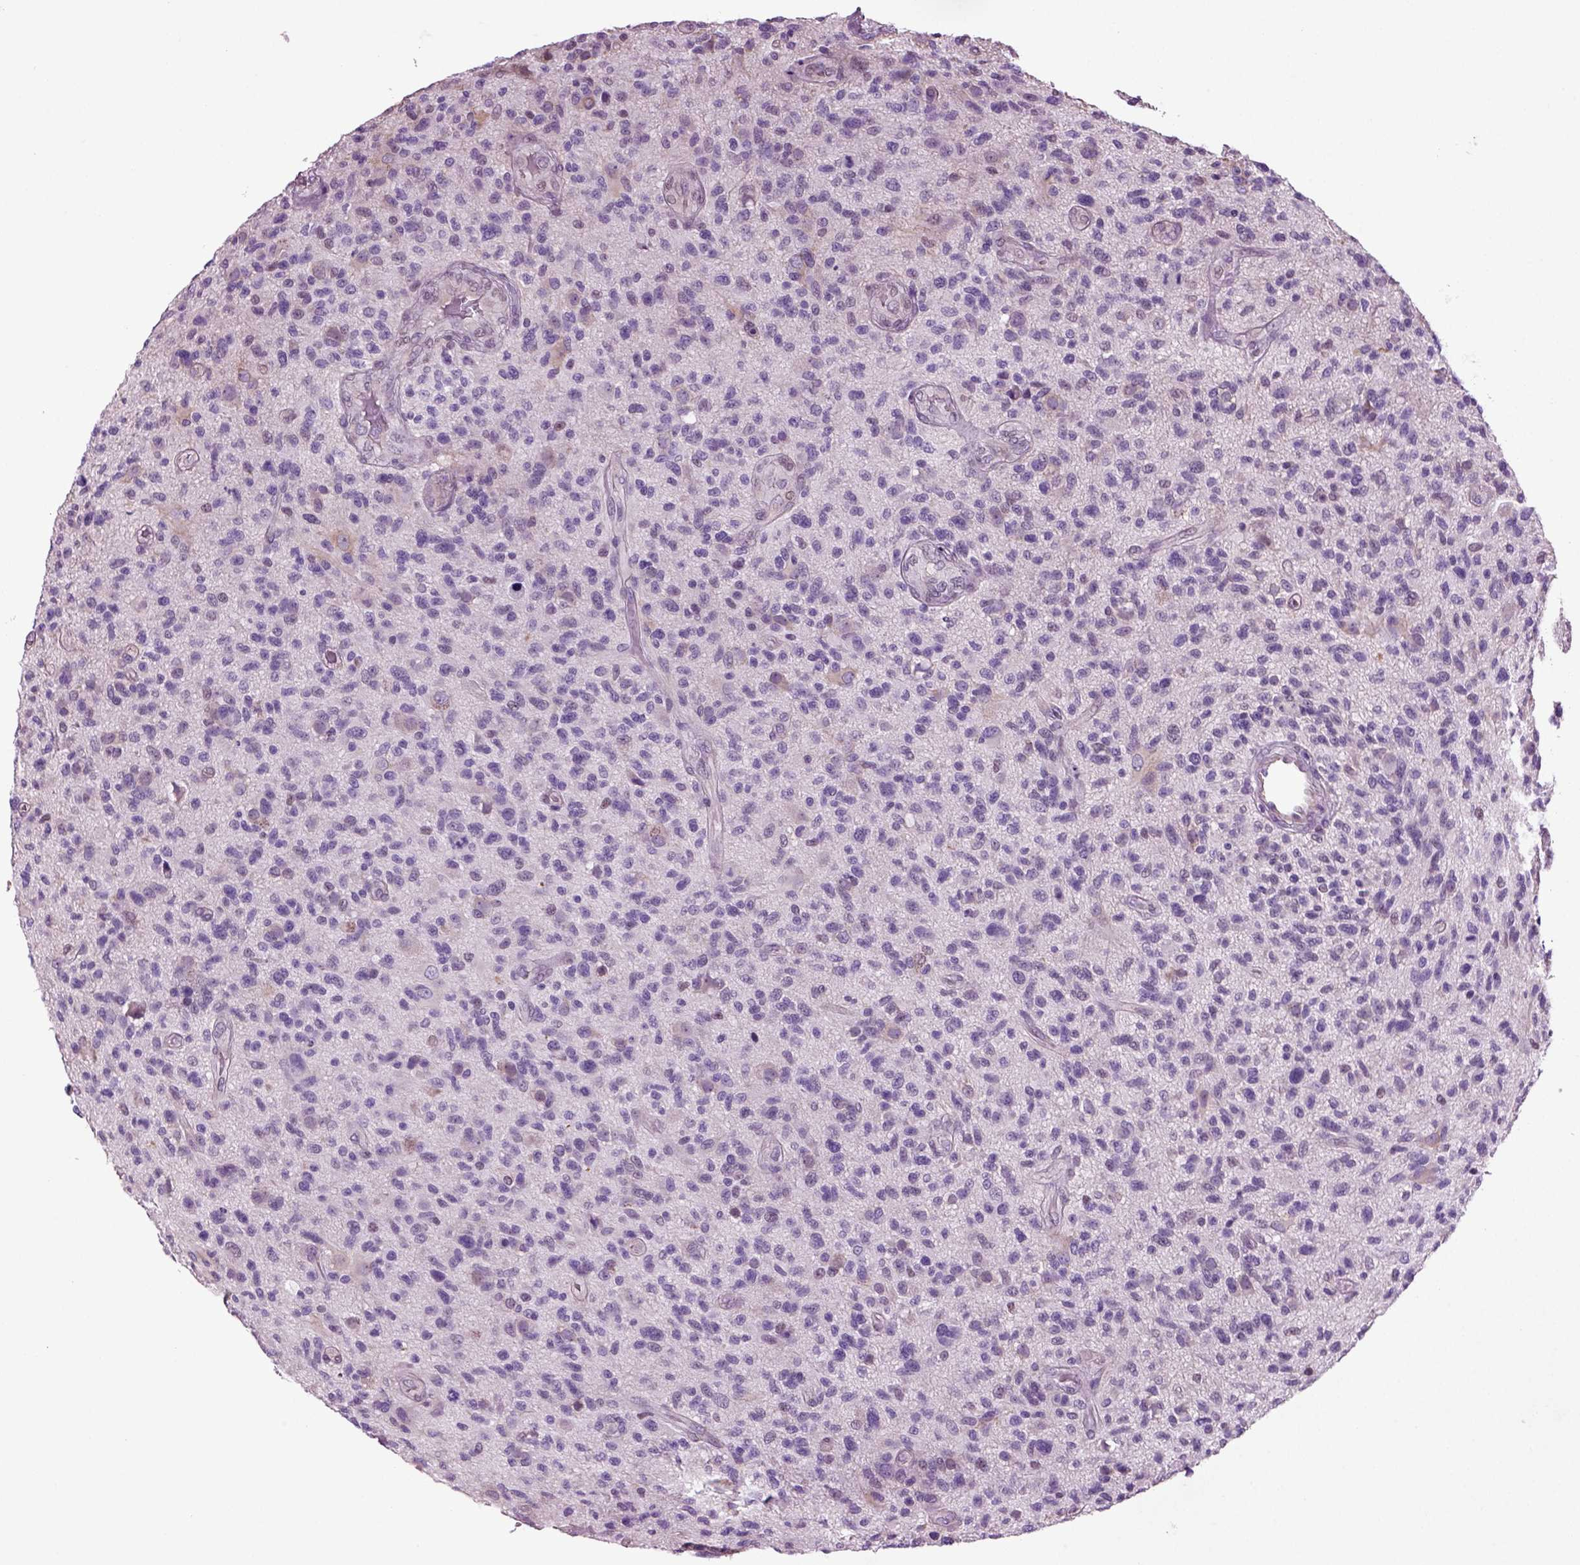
{"staining": {"intensity": "negative", "quantity": "none", "location": "none"}, "tissue": "glioma", "cell_type": "Tumor cells", "image_type": "cancer", "snomed": [{"axis": "morphology", "description": "Glioma, malignant, High grade"}, {"axis": "topography", "description": "Brain"}], "caption": "Immunohistochemistry of human malignant glioma (high-grade) reveals no expression in tumor cells.", "gene": "ARID3A", "patient": {"sex": "male", "age": 47}}